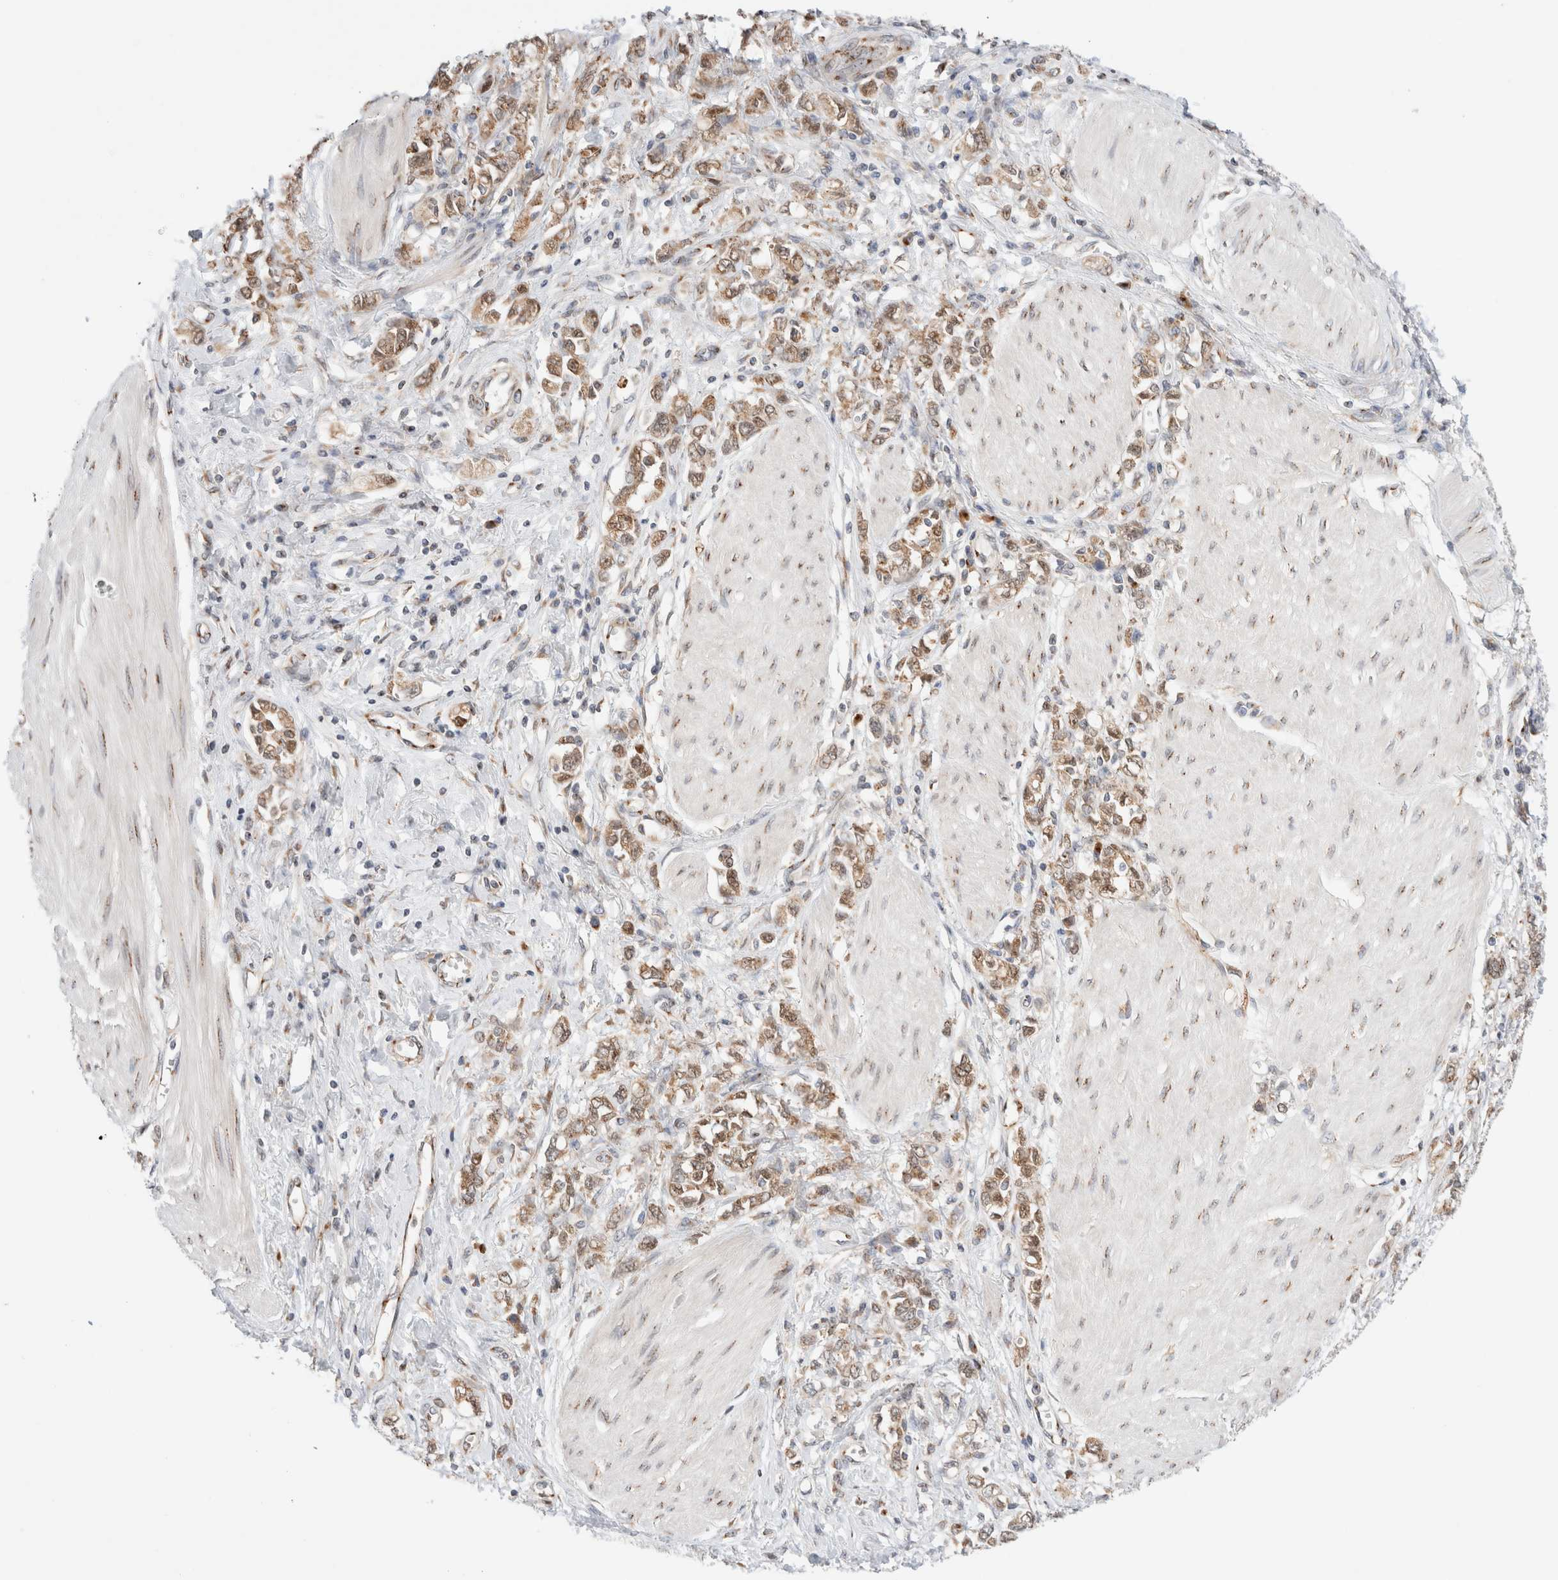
{"staining": {"intensity": "moderate", "quantity": ">75%", "location": "cytoplasmic/membranous"}, "tissue": "stomach cancer", "cell_type": "Tumor cells", "image_type": "cancer", "snomed": [{"axis": "morphology", "description": "Adenocarcinoma, NOS"}, {"axis": "topography", "description": "Stomach"}], "caption": "The photomicrograph reveals staining of adenocarcinoma (stomach), revealing moderate cytoplasmic/membranous protein staining (brown color) within tumor cells. (DAB IHC, brown staining for protein, blue staining for nuclei).", "gene": "LMAN2L", "patient": {"sex": "female", "age": 76}}